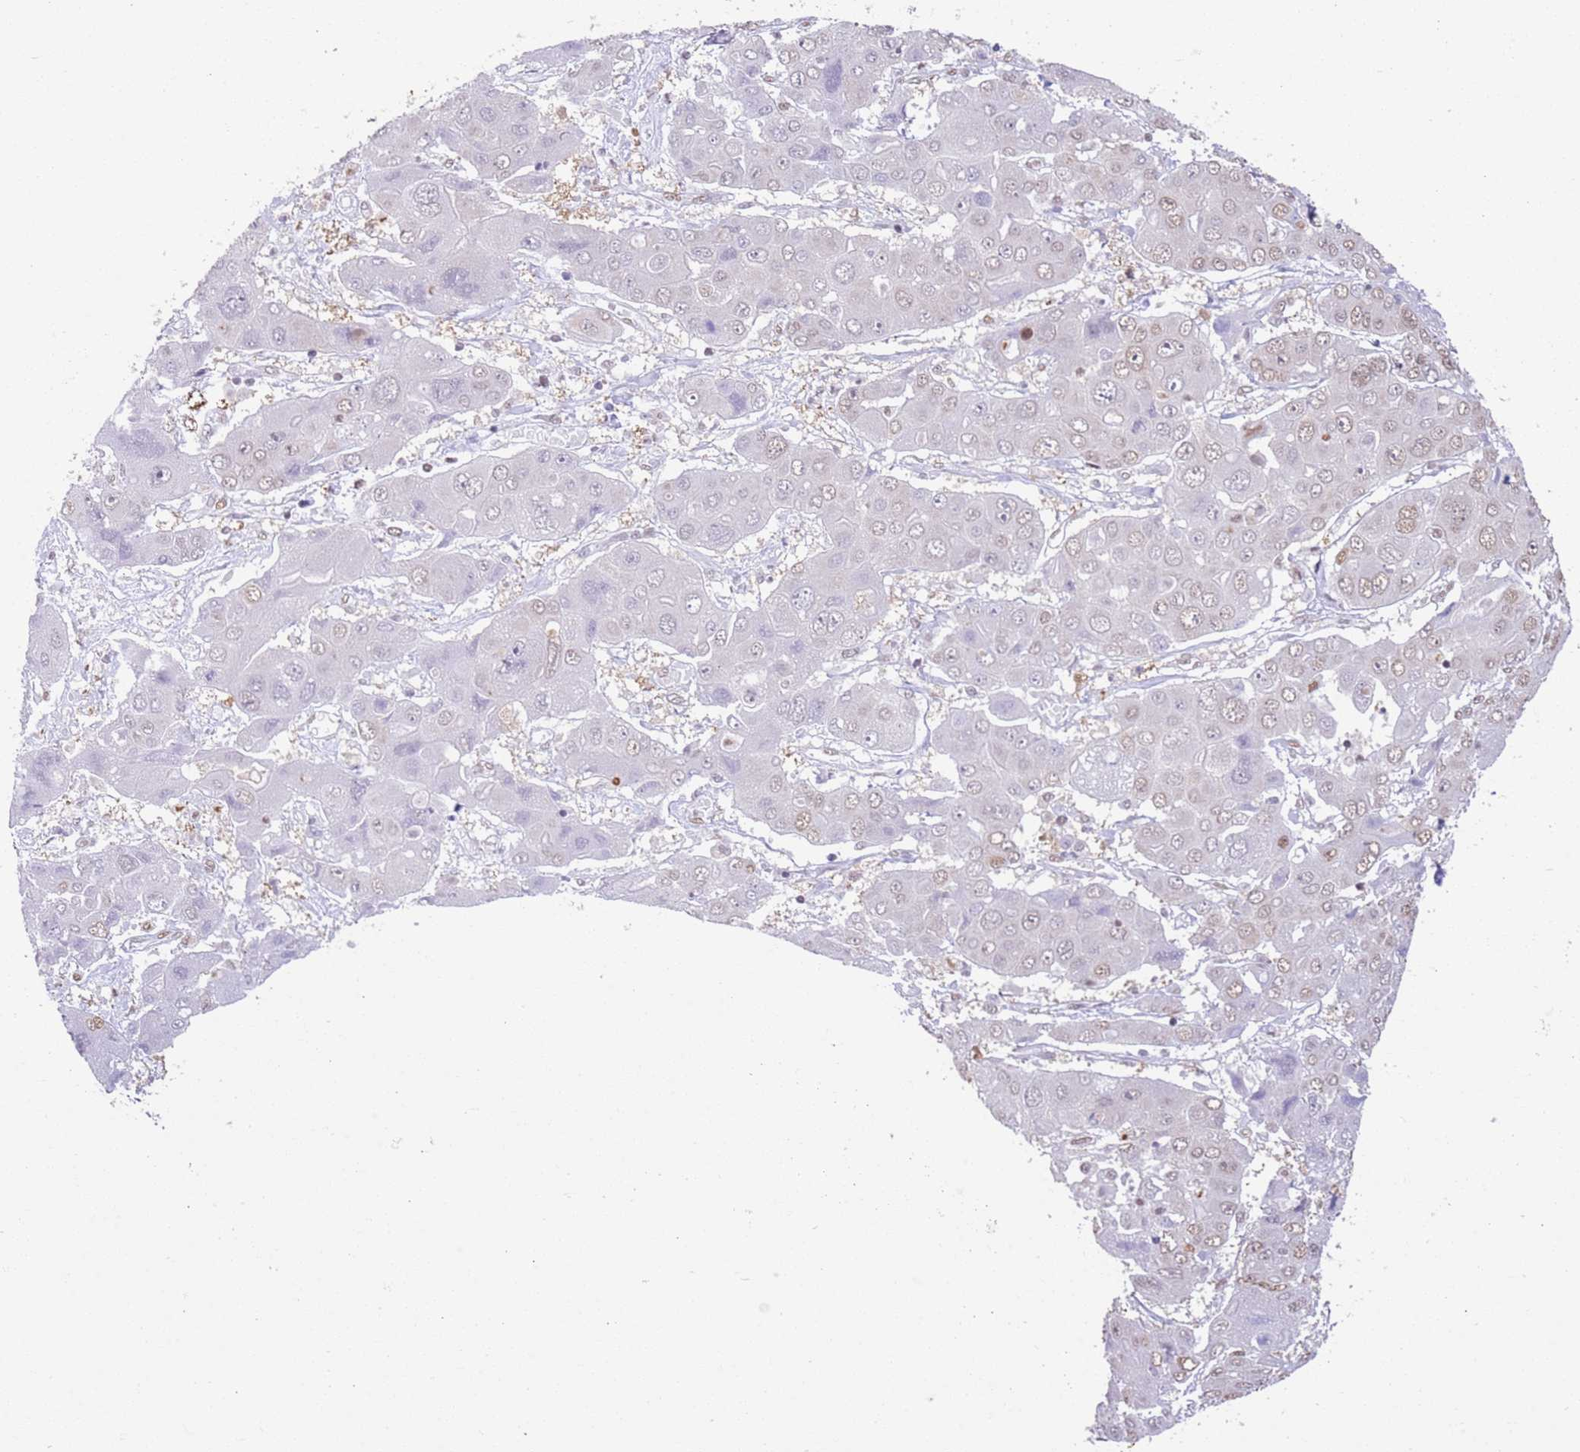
{"staining": {"intensity": "moderate", "quantity": "25%-75%", "location": "nuclear"}, "tissue": "liver cancer", "cell_type": "Tumor cells", "image_type": "cancer", "snomed": [{"axis": "morphology", "description": "Cholangiocarcinoma"}, {"axis": "topography", "description": "Liver"}], "caption": "An image of cholangiocarcinoma (liver) stained for a protein exhibits moderate nuclear brown staining in tumor cells.", "gene": "TRIM32", "patient": {"sex": "male", "age": 67}}